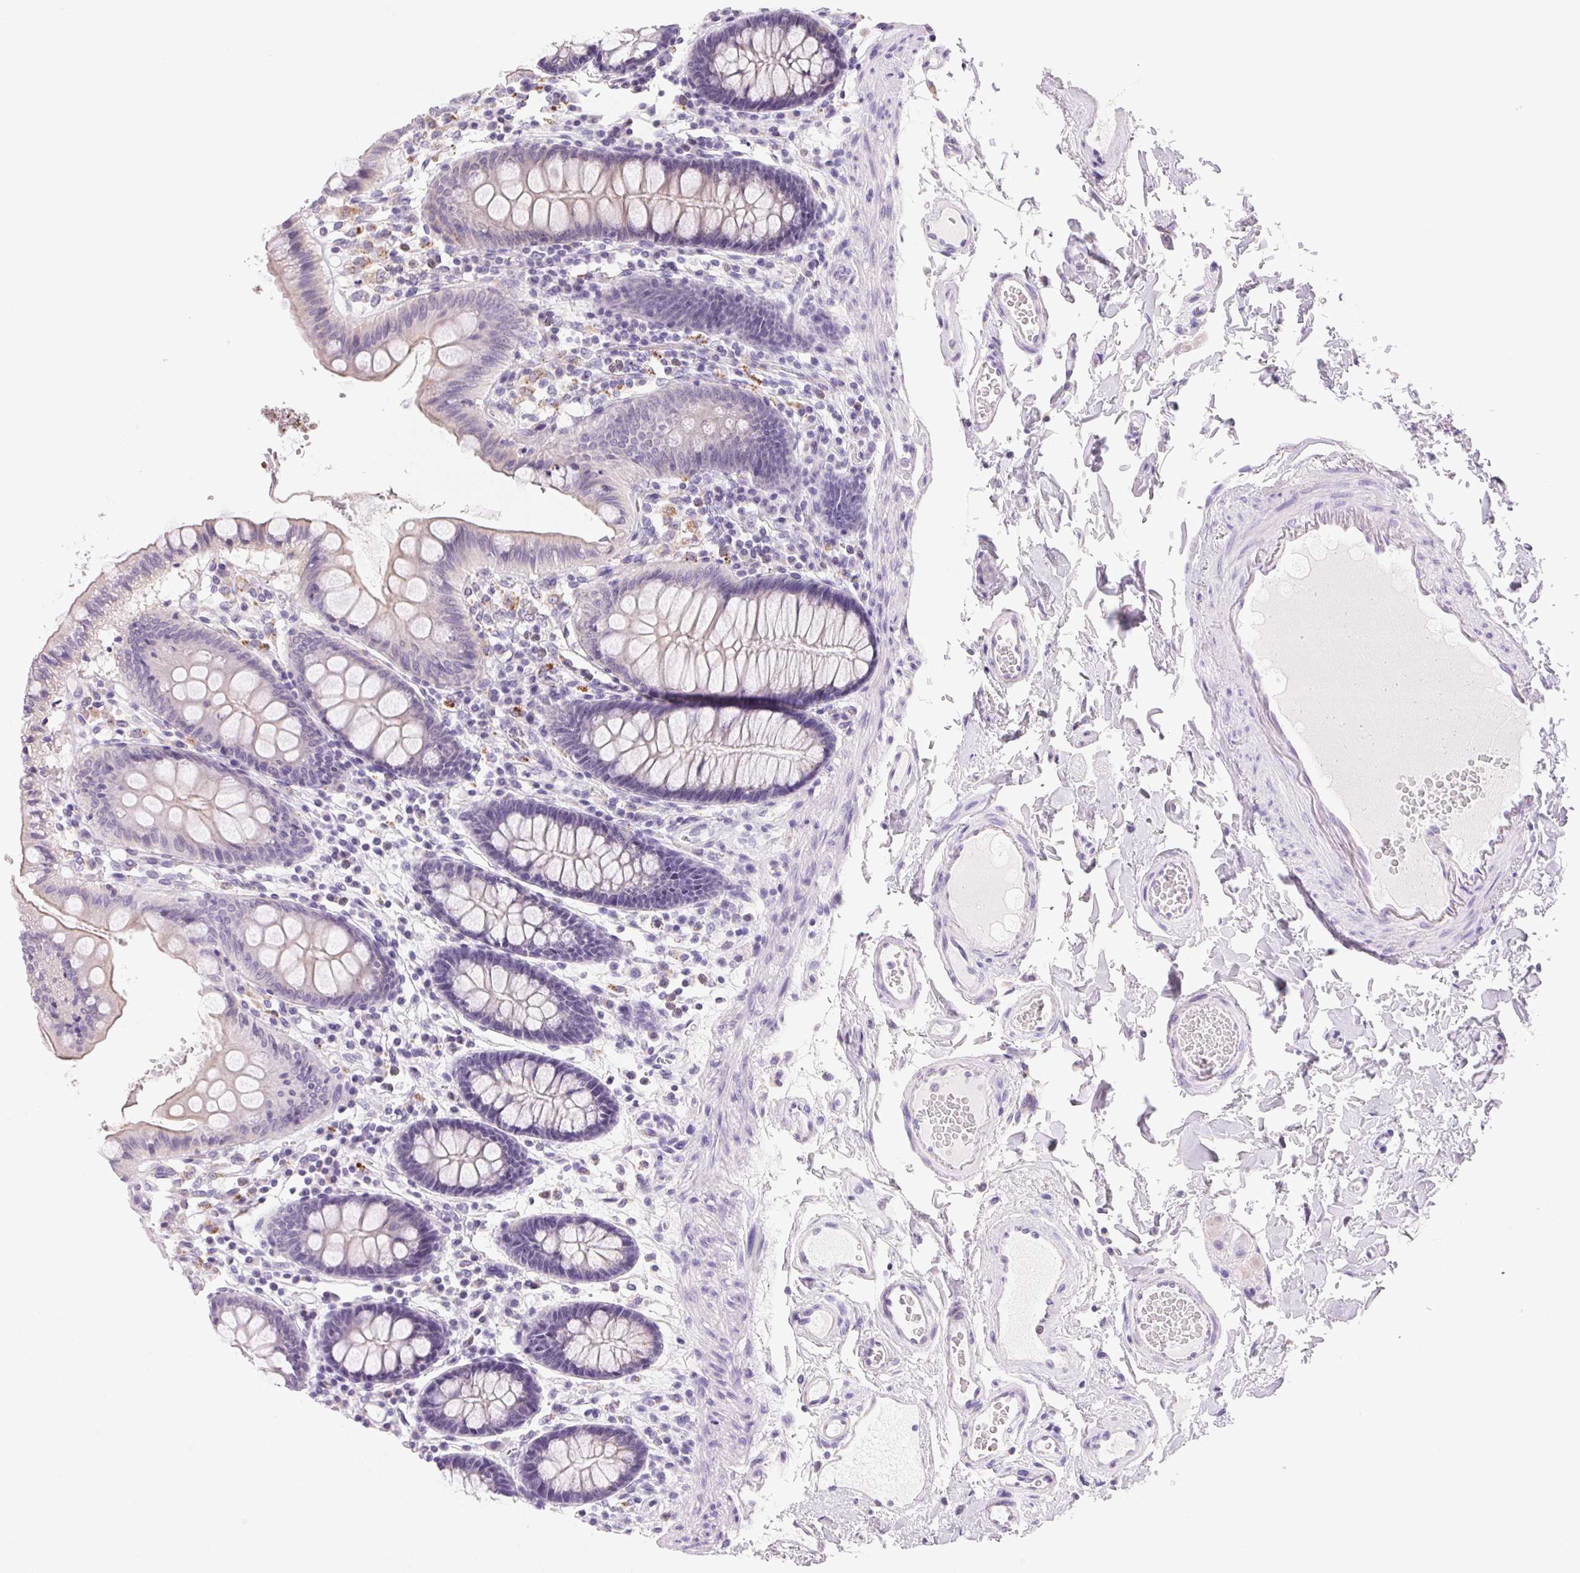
{"staining": {"intensity": "negative", "quantity": "none", "location": "none"}, "tissue": "colon", "cell_type": "Endothelial cells", "image_type": "normal", "snomed": [{"axis": "morphology", "description": "Normal tissue, NOS"}, {"axis": "topography", "description": "Colon"}], "caption": "The micrograph shows no staining of endothelial cells in normal colon. (DAB immunohistochemistry visualized using brightfield microscopy, high magnification).", "gene": "TEKT1", "patient": {"sex": "male", "age": 84}}